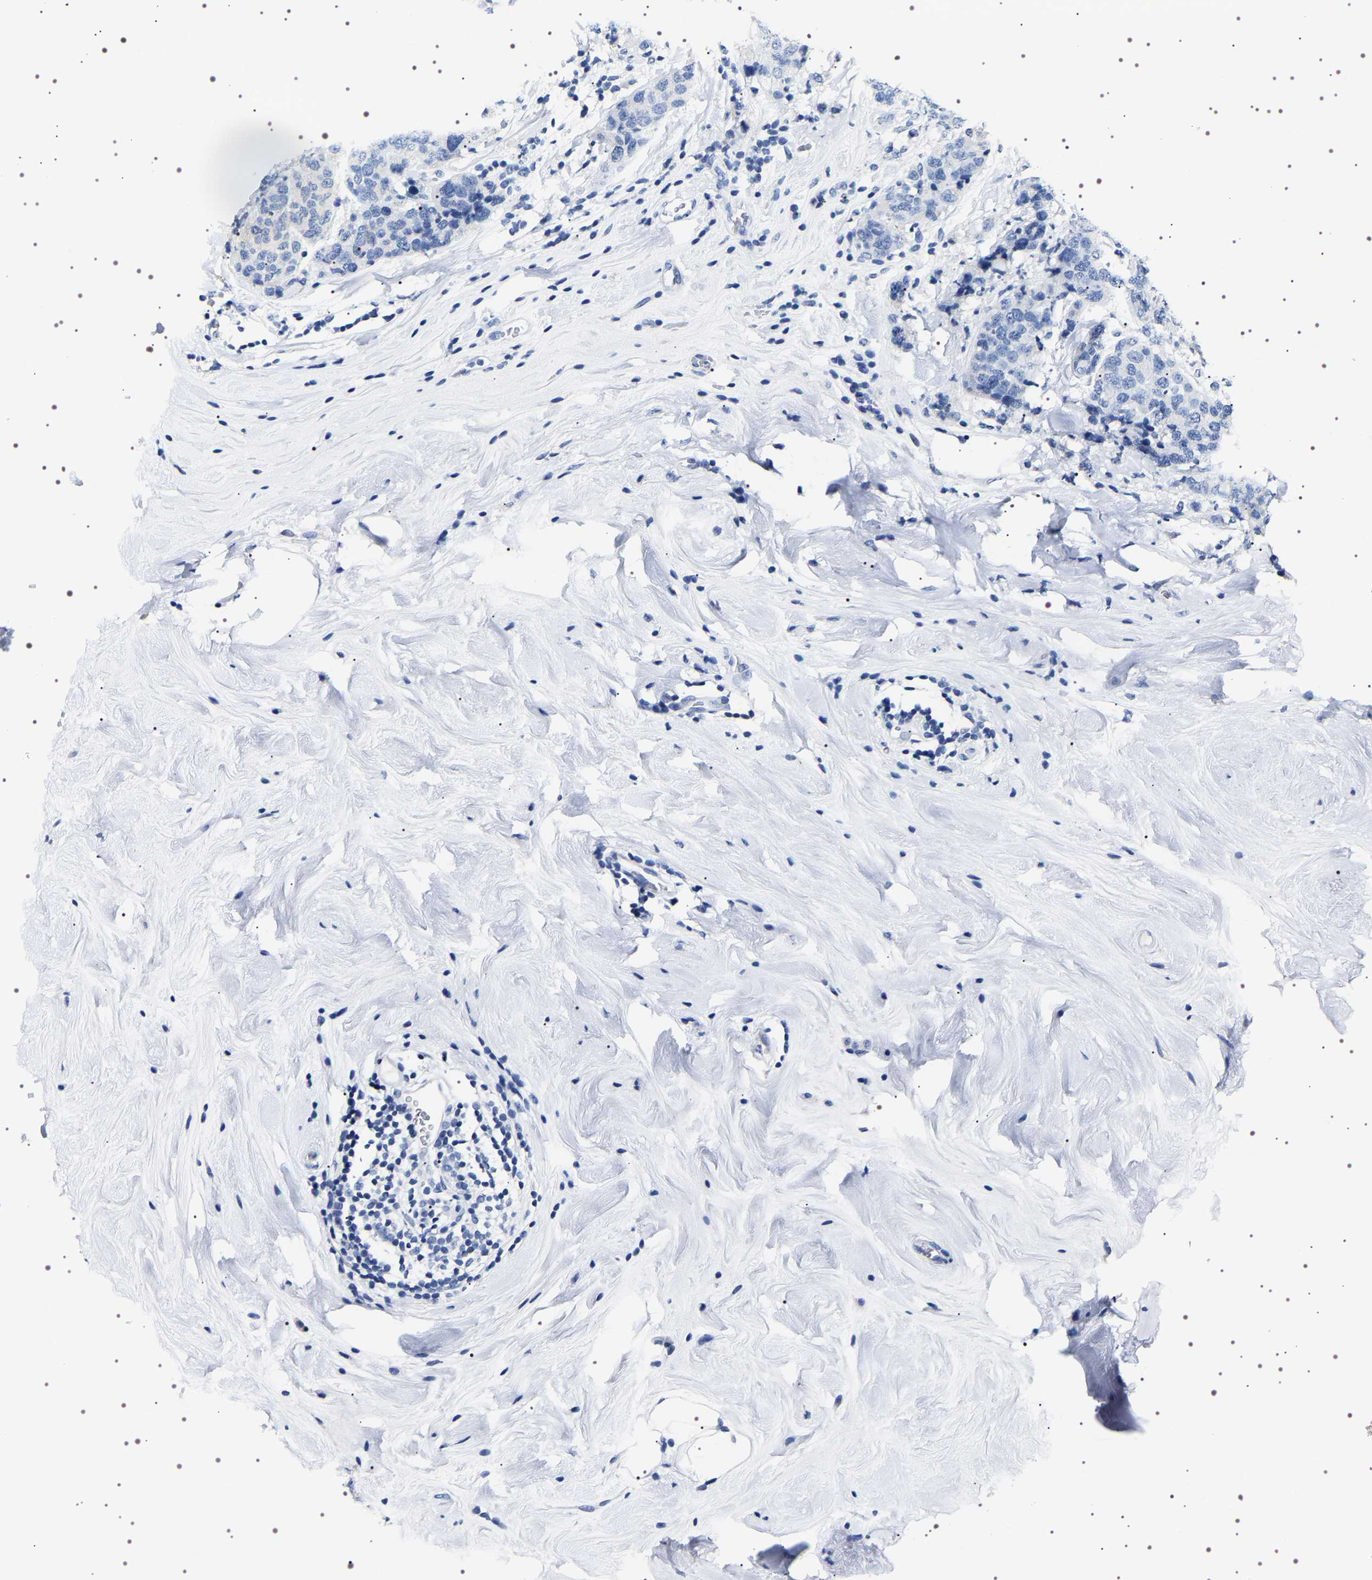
{"staining": {"intensity": "negative", "quantity": "none", "location": "none"}, "tissue": "breast cancer", "cell_type": "Tumor cells", "image_type": "cancer", "snomed": [{"axis": "morphology", "description": "Lobular carcinoma"}, {"axis": "topography", "description": "Breast"}], "caption": "IHC photomicrograph of breast cancer stained for a protein (brown), which shows no expression in tumor cells.", "gene": "UBQLN3", "patient": {"sex": "female", "age": 59}}